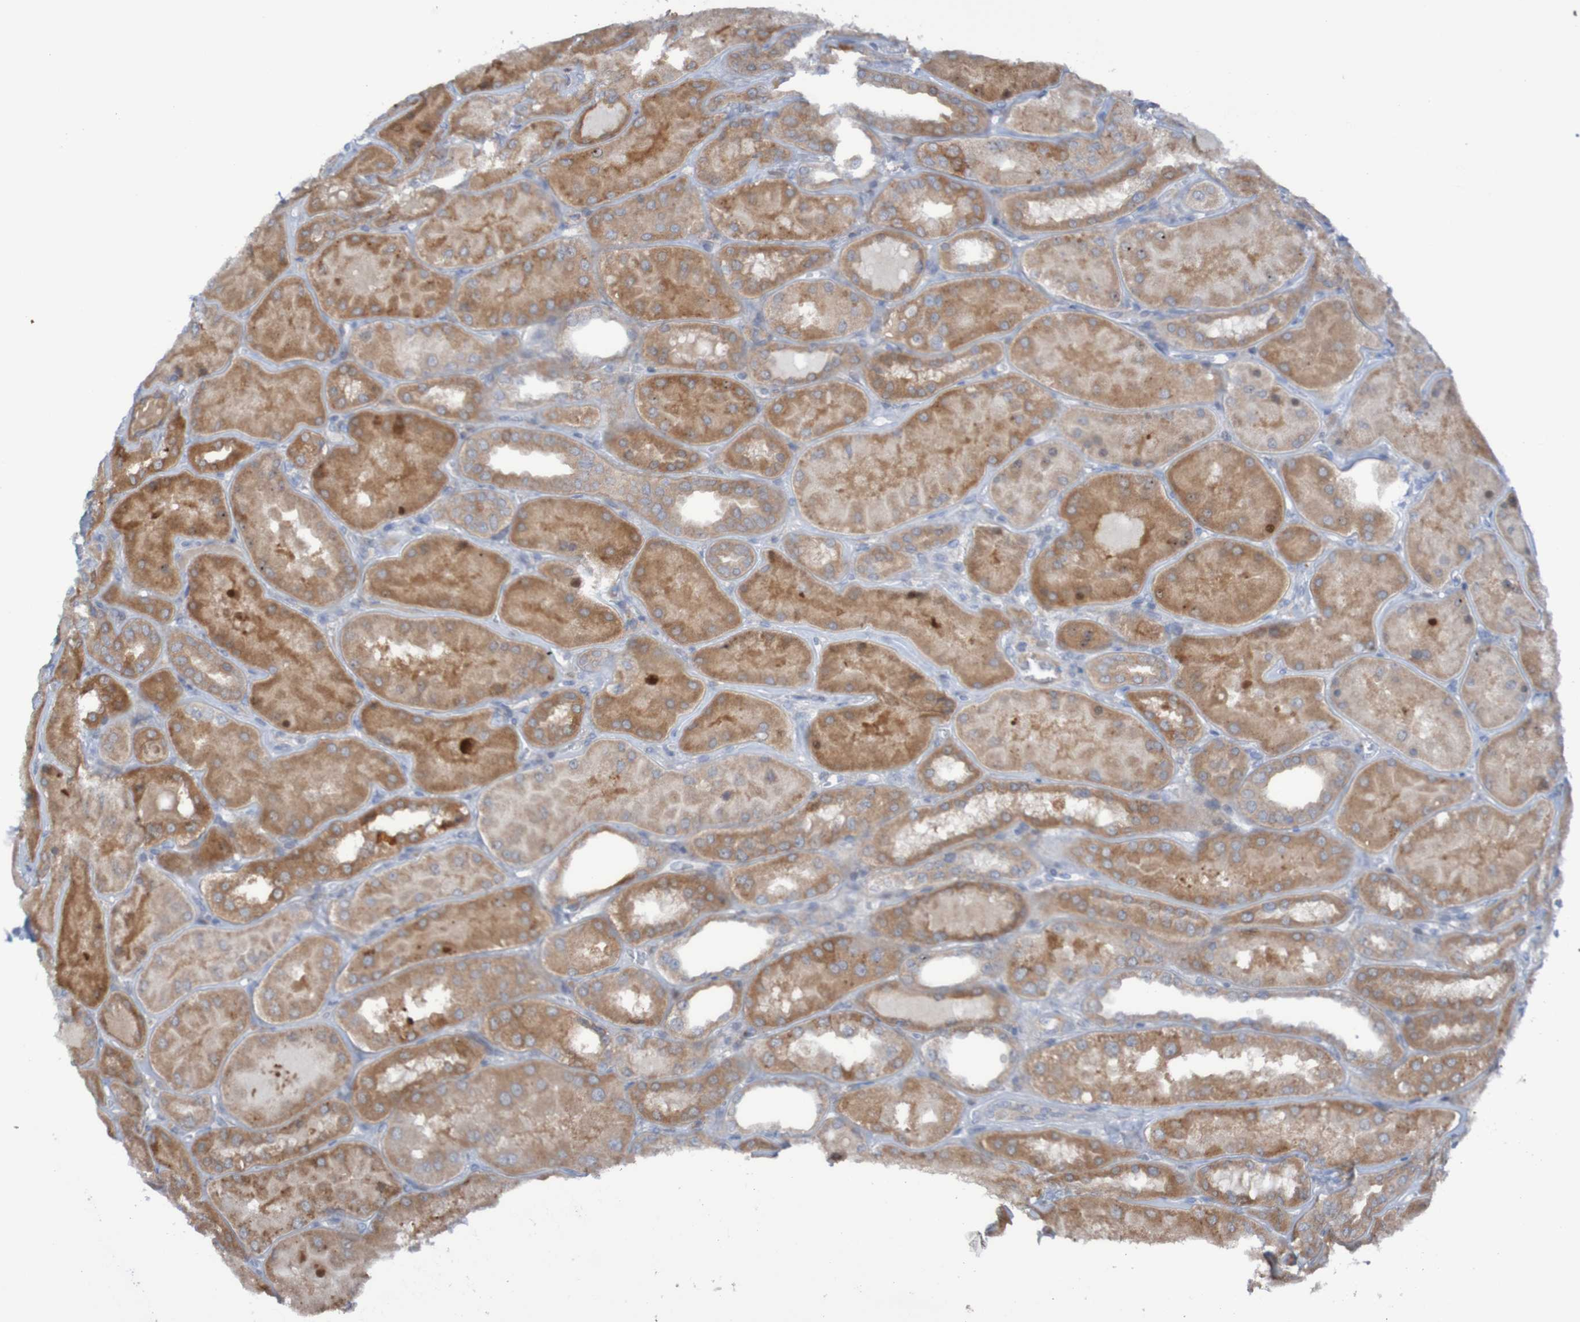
{"staining": {"intensity": "moderate", "quantity": "<25%", "location": "cytoplasmic/membranous"}, "tissue": "kidney", "cell_type": "Cells in glomeruli", "image_type": "normal", "snomed": [{"axis": "morphology", "description": "Normal tissue, NOS"}, {"axis": "topography", "description": "Kidney"}], "caption": "Moderate cytoplasmic/membranous protein staining is seen in approximately <25% of cells in glomeruli in kidney.", "gene": "ANGPT4", "patient": {"sex": "female", "age": 56}}